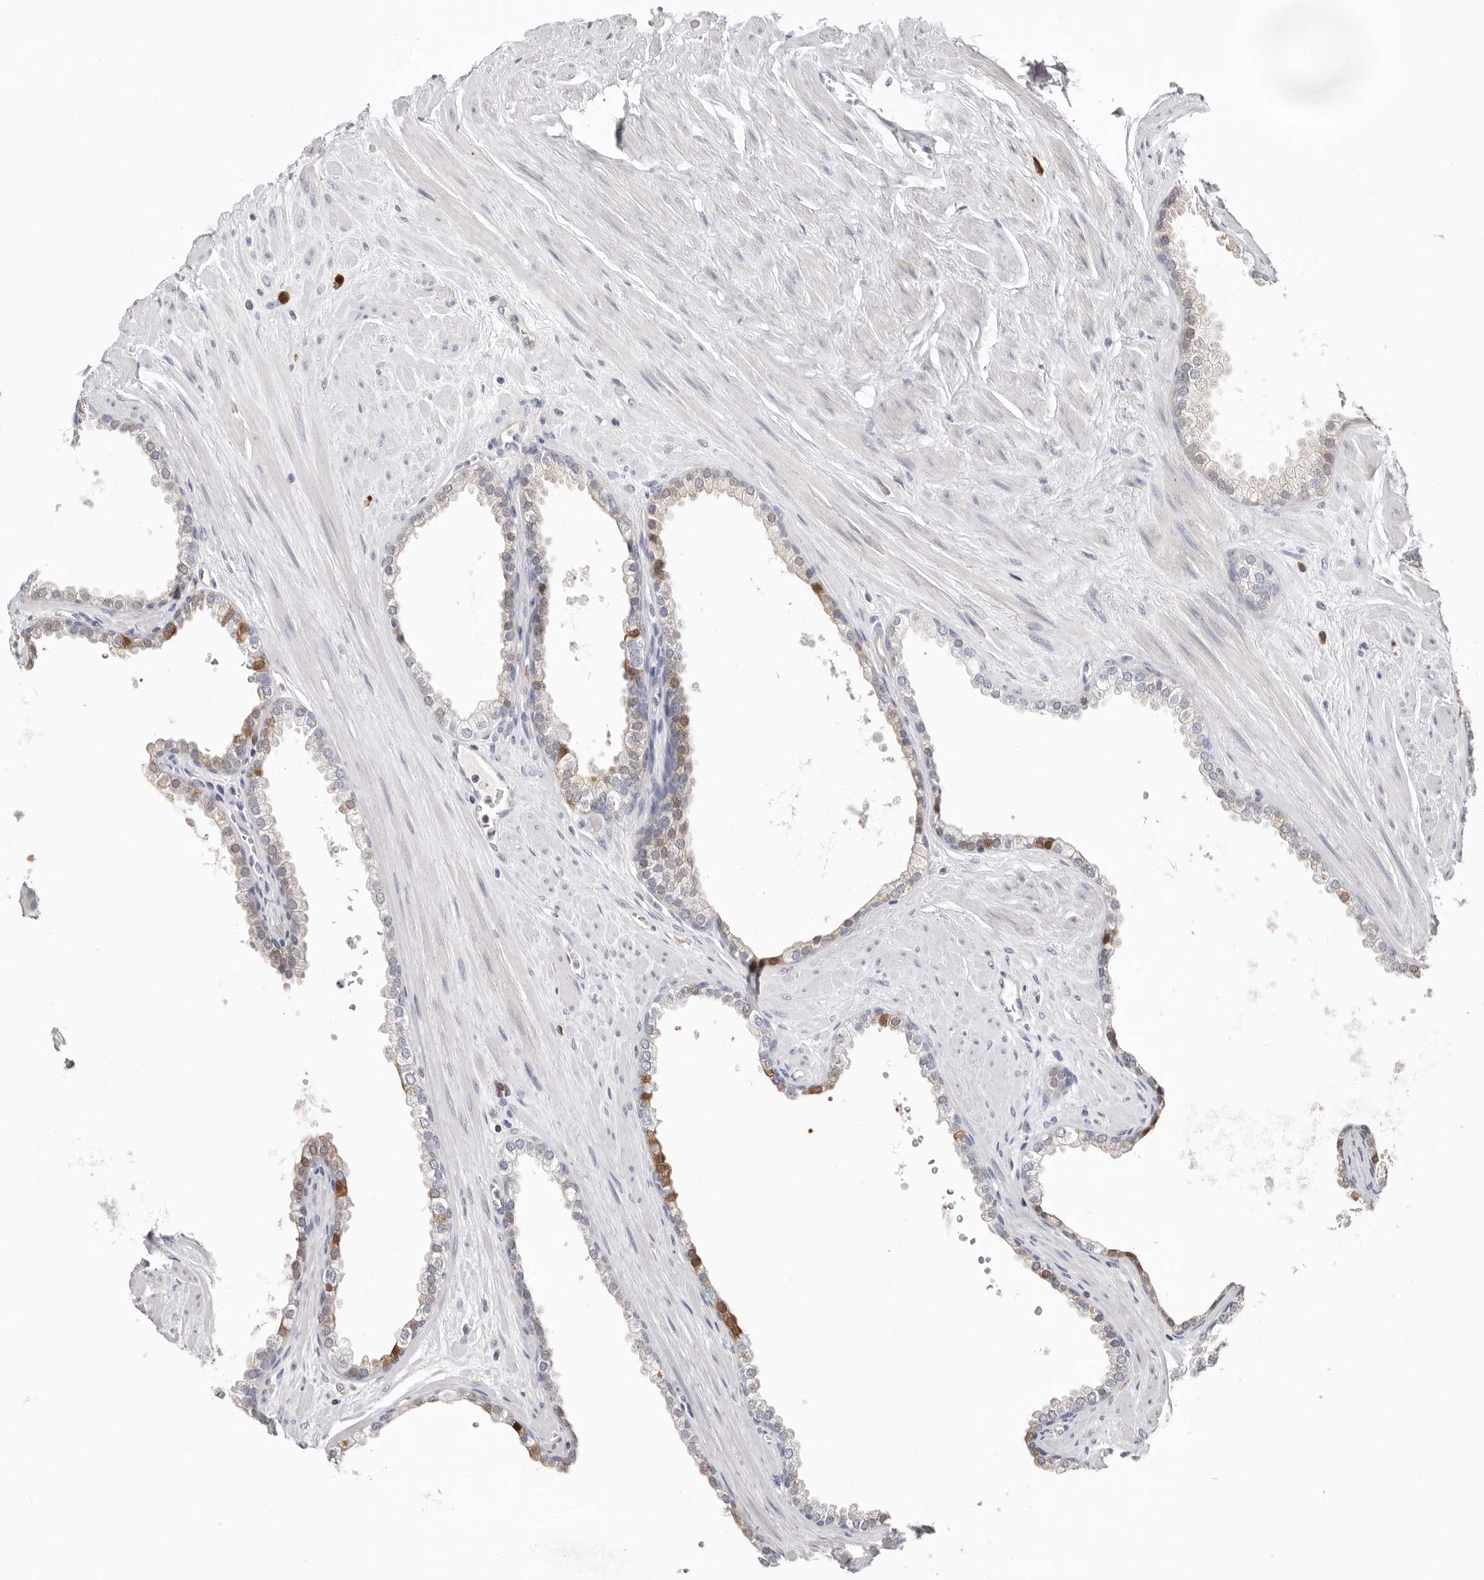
{"staining": {"intensity": "weak", "quantity": "<25%", "location": "cytoplasmic/membranous"}, "tissue": "prostate cancer", "cell_type": "Tumor cells", "image_type": "cancer", "snomed": [{"axis": "morphology", "description": "Adenocarcinoma, Low grade"}, {"axis": "topography", "description": "Prostate"}], "caption": "A high-resolution histopathology image shows immunohistochemistry (IHC) staining of low-grade adenocarcinoma (prostate), which reveals no significant staining in tumor cells.", "gene": "PKDCC", "patient": {"sex": "male", "age": 62}}